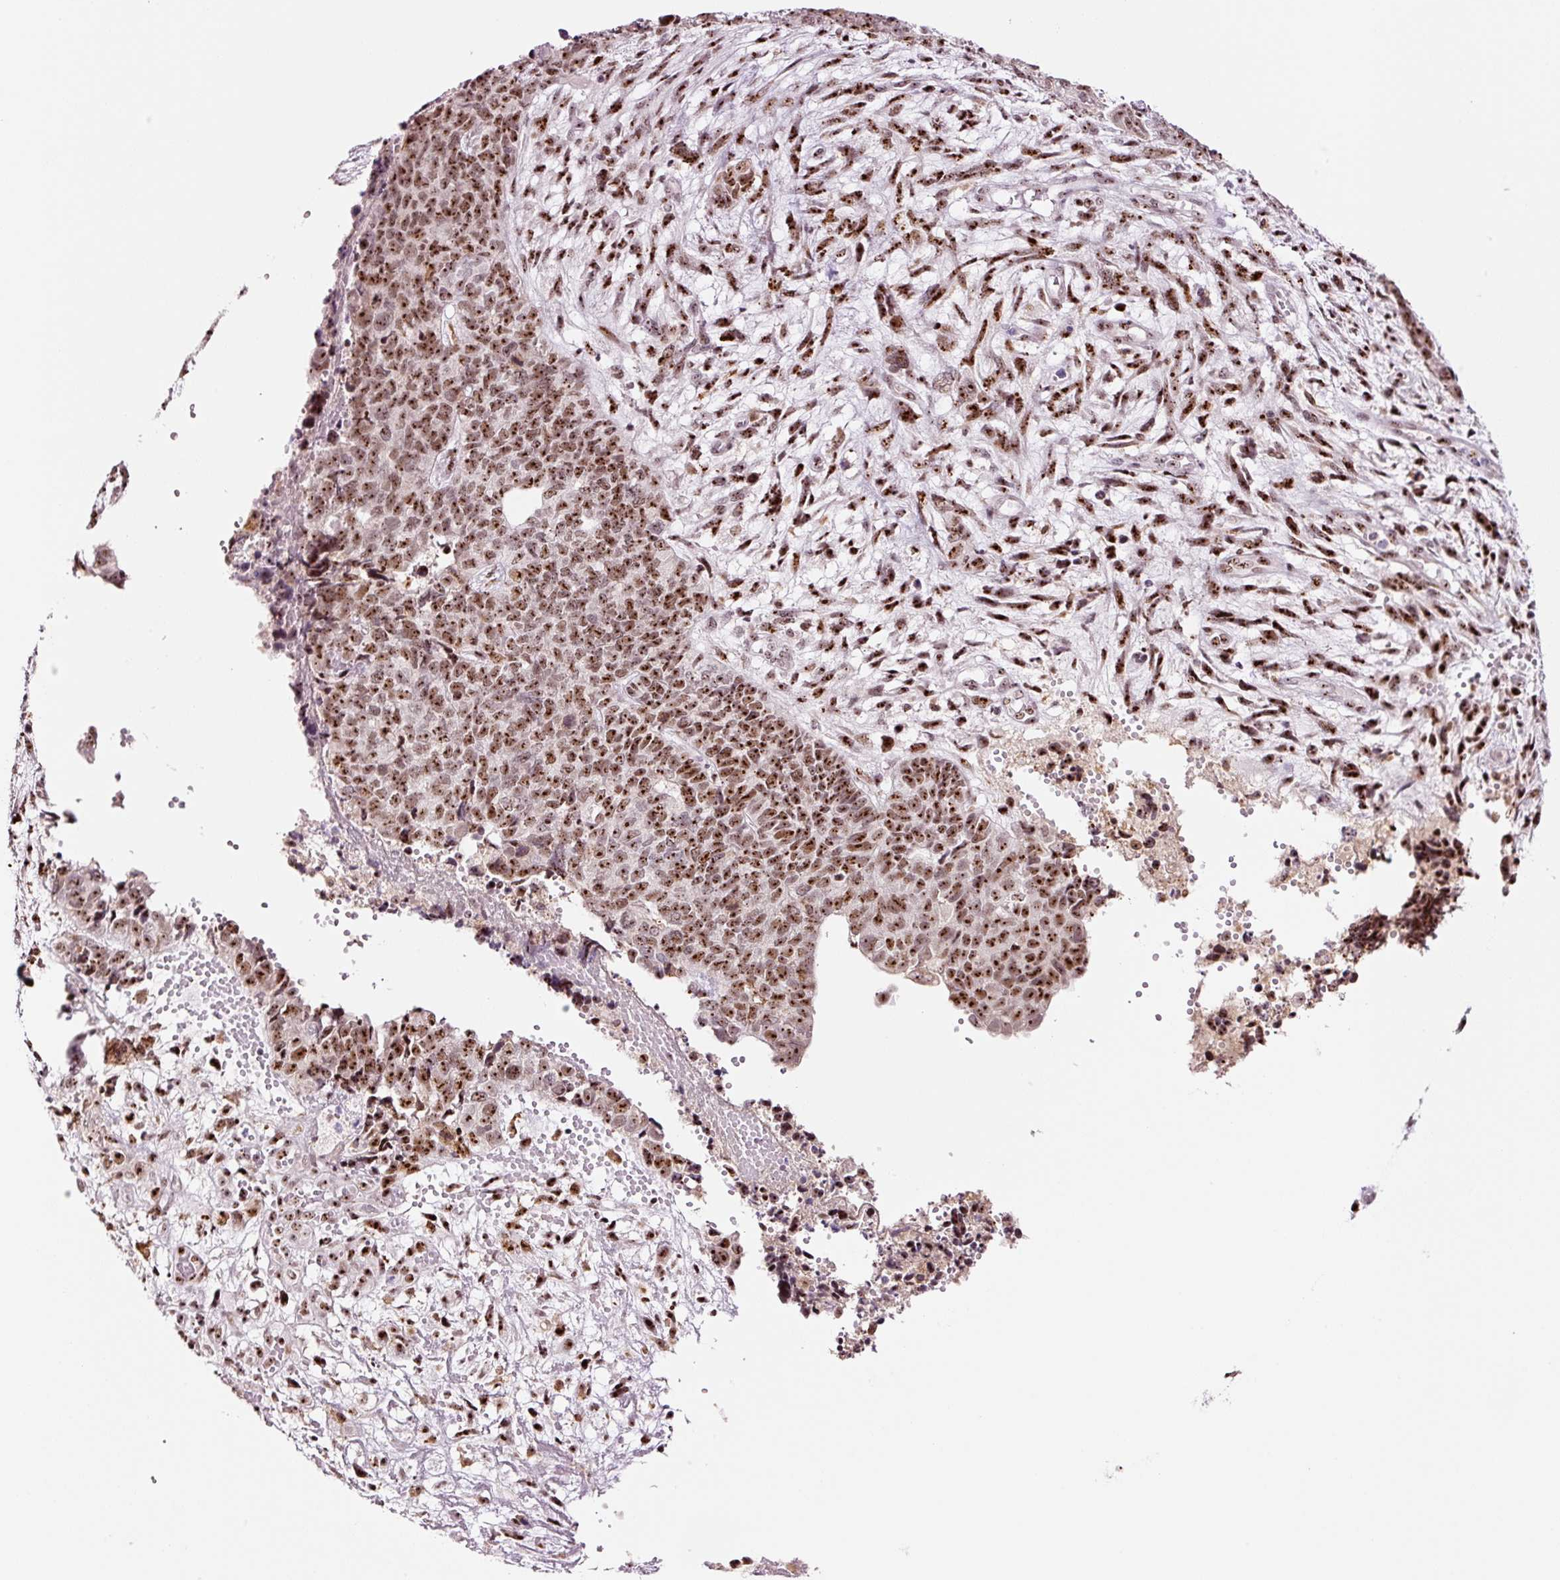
{"staining": {"intensity": "moderate", "quantity": ">75%", "location": "nuclear"}, "tissue": "cervical cancer", "cell_type": "Tumor cells", "image_type": "cancer", "snomed": [{"axis": "morphology", "description": "Squamous cell carcinoma, NOS"}, {"axis": "topography", "description": "Cervix"}], "caption": "IHC (DAB) staining of human cervical cancer demonstrates moderate nuclear protein expression in about >75% of tumor cells.", "gene": "GNL3", "patient": {"sex": "female", "age": 63}}